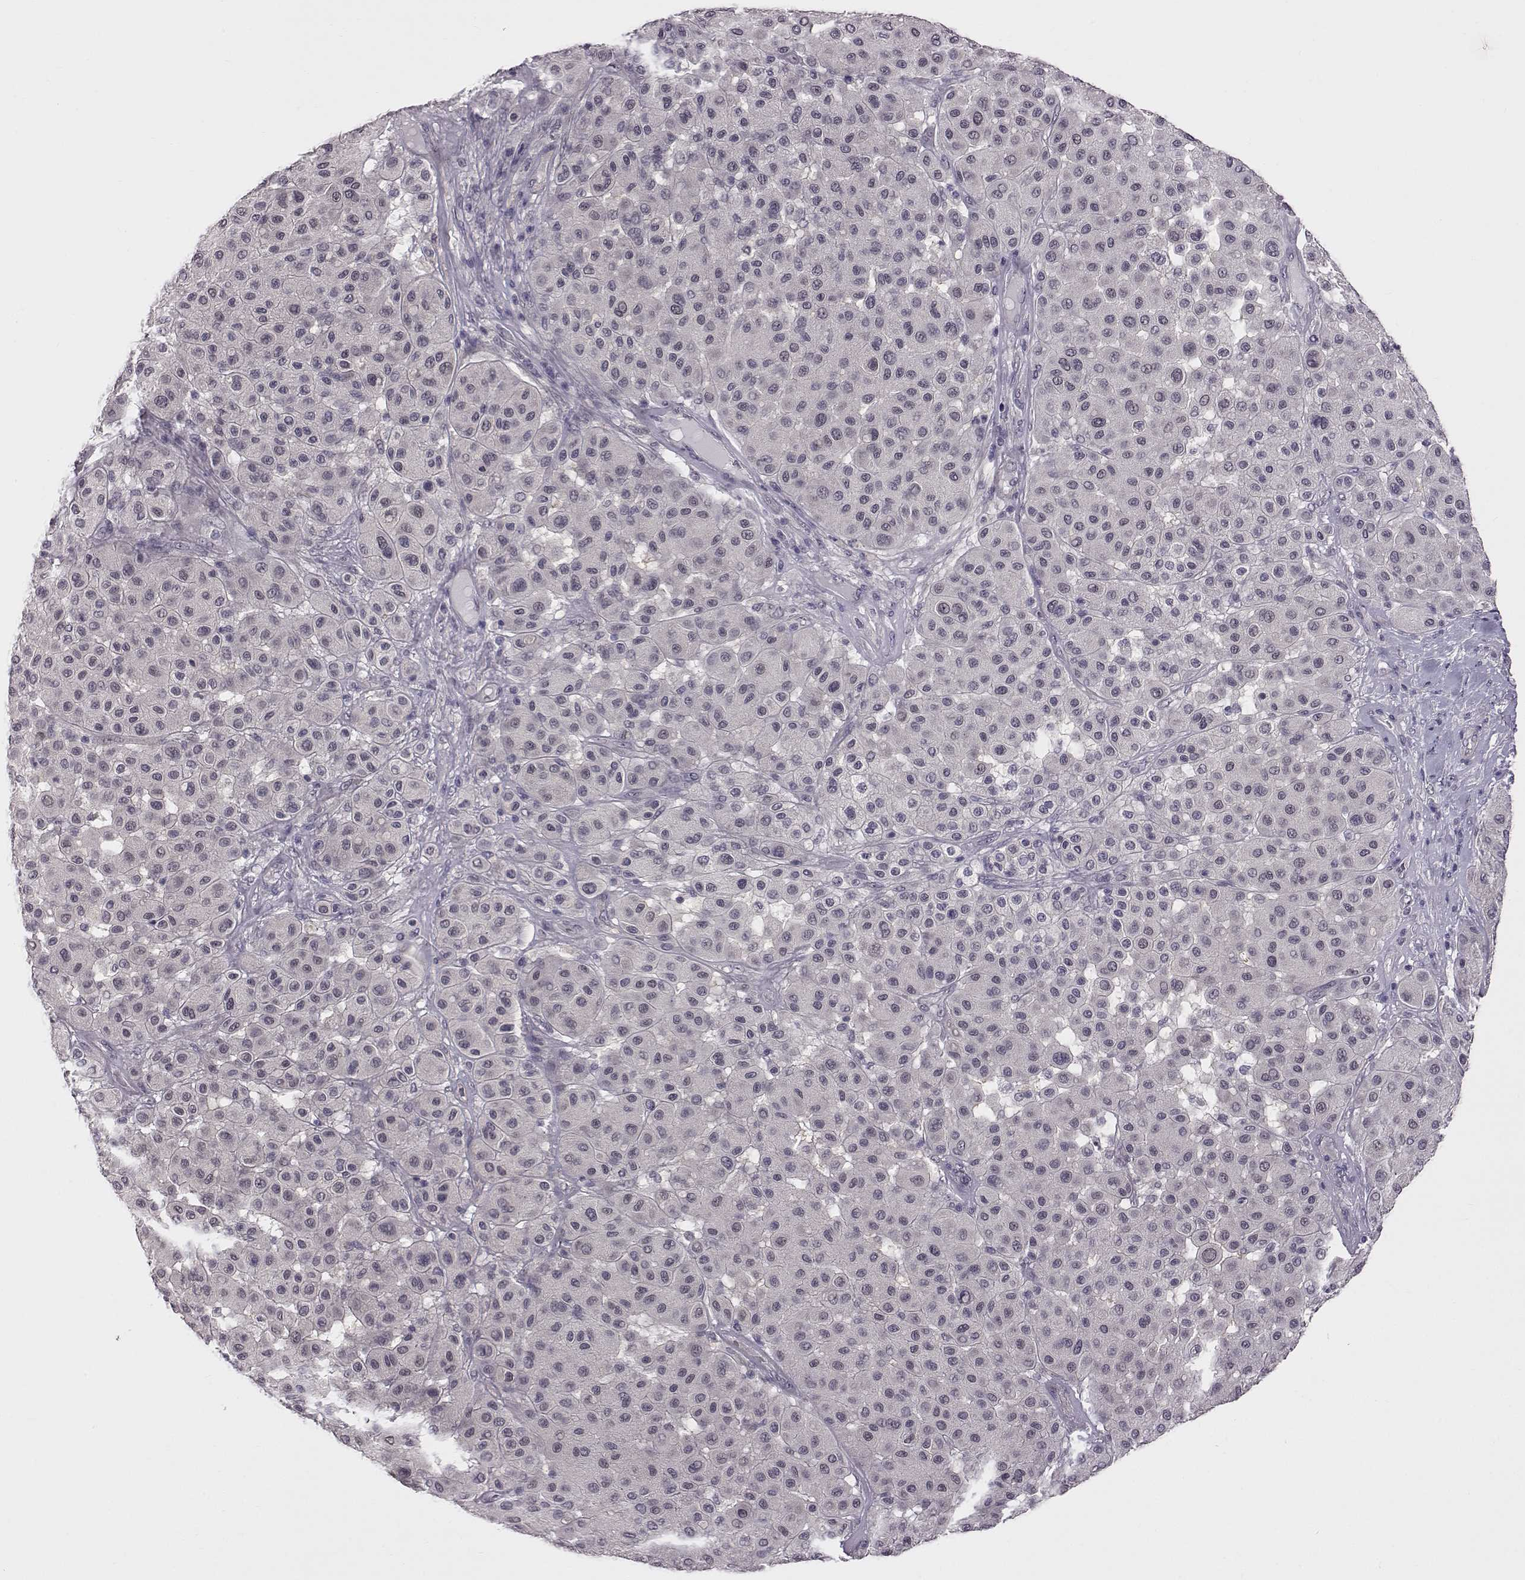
{"staining": {"intensity": "negative", "quantity": "none", "location": "none"}, "tissue": "melanoma", "cell_type": "Tumor cells", "image_type": "cancer", "snomed": [{"axis": "morphology", "description": "Malignant melanoma, Metastatic site"}, {"axis": "topography", "description": "Smooth muscle"}], "caption": "A micrograph of malignant melanoma (metastatic site) stained for a protein shows no brown staining in tumor cells.", "gene": "C10orf62", "patient": {"sex": "male", "age": 41}}